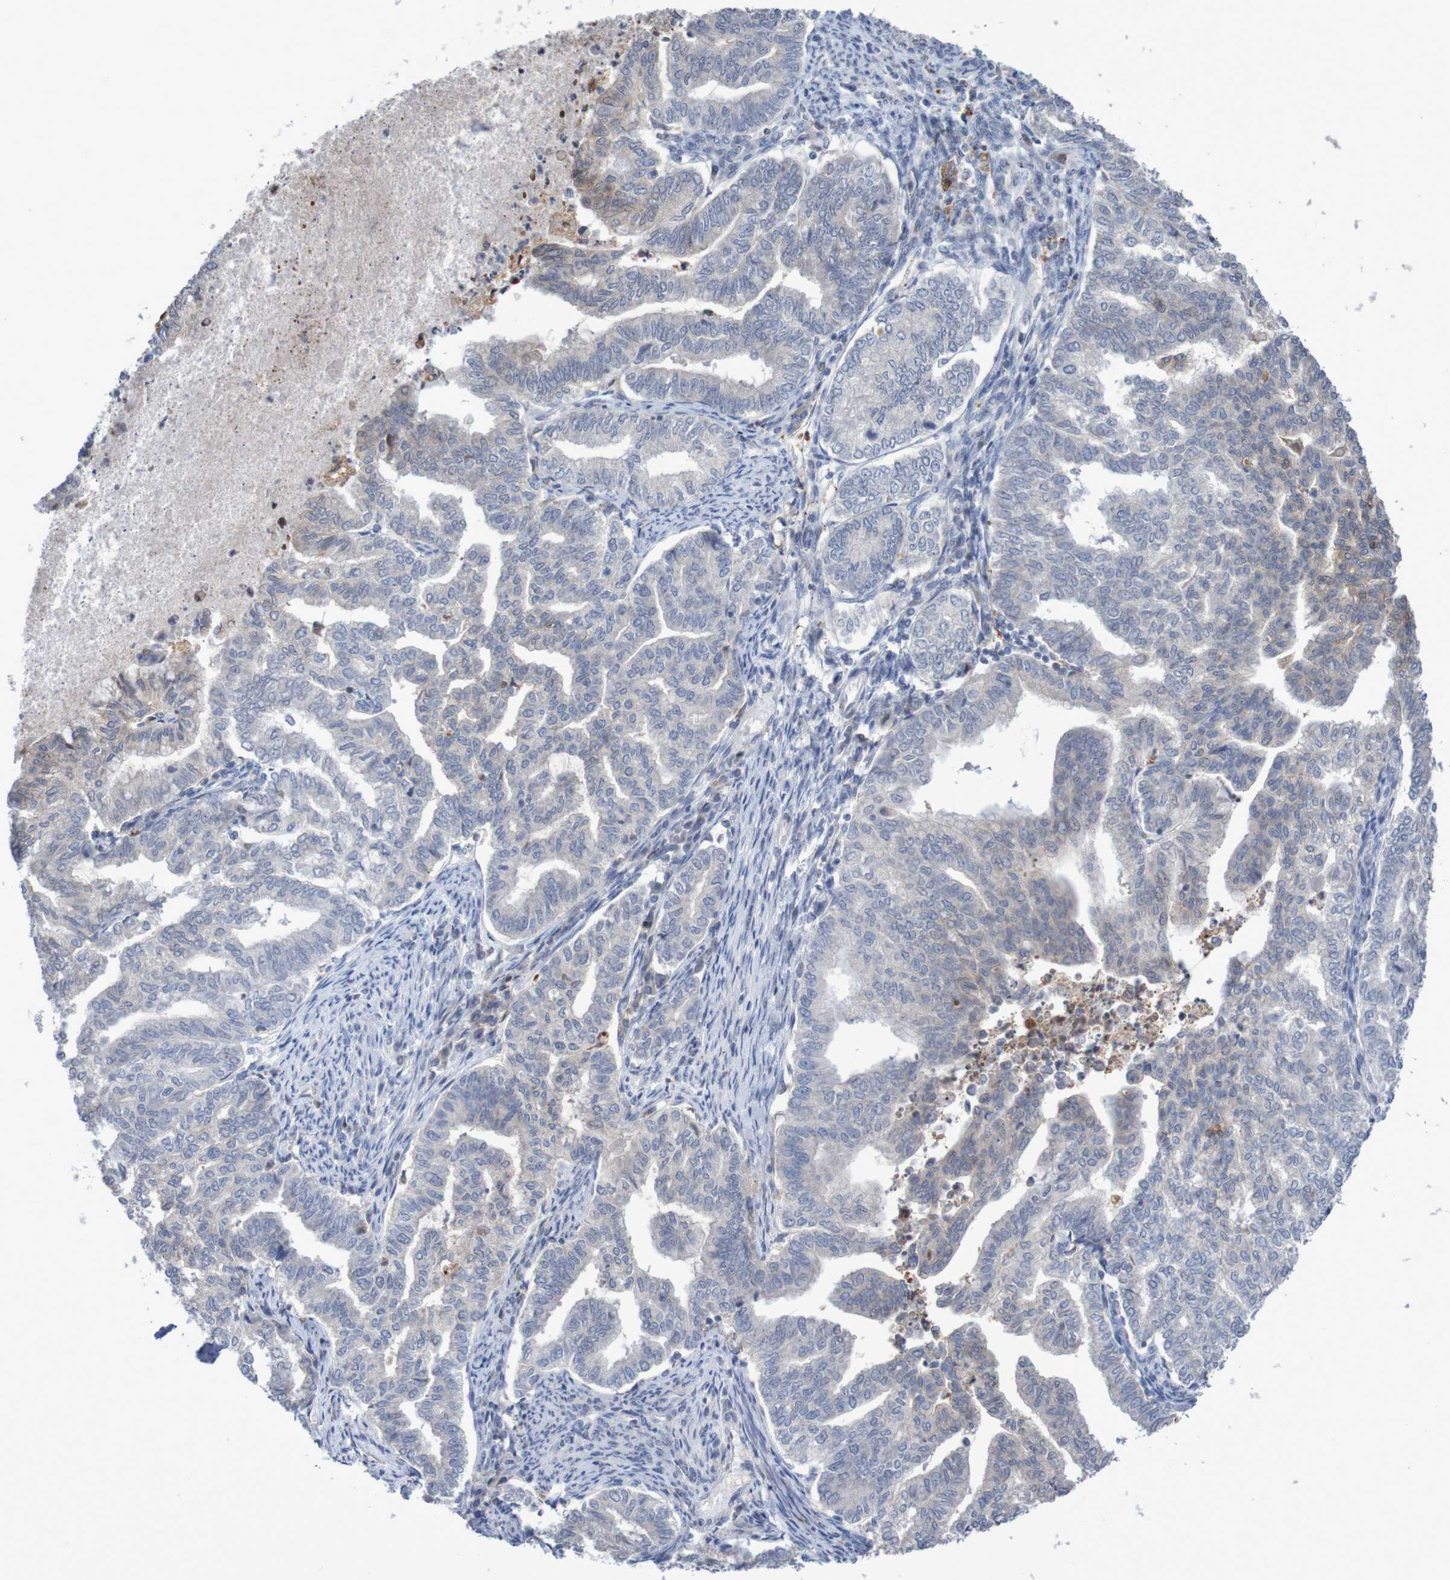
{"staining": {"intensity": "negative", "quantity": "none", "location": "none"}, "tissue": "endometrial cancer", "cell_type": "Tumor cells", "image_type": "cancer", "snomed": [{"axis": "morphology", "description": "Adenocarcinoma, NOS"}, {"axis": "topography", "description": "Endometrium"}], "caption": "DAB immunohistochemical staining of endometrial cancer (adenocarcinoma) shows no significant positivity in tumor cells.", "gene": "FBP2", "patient": {"sex": "female", "age": 79}}